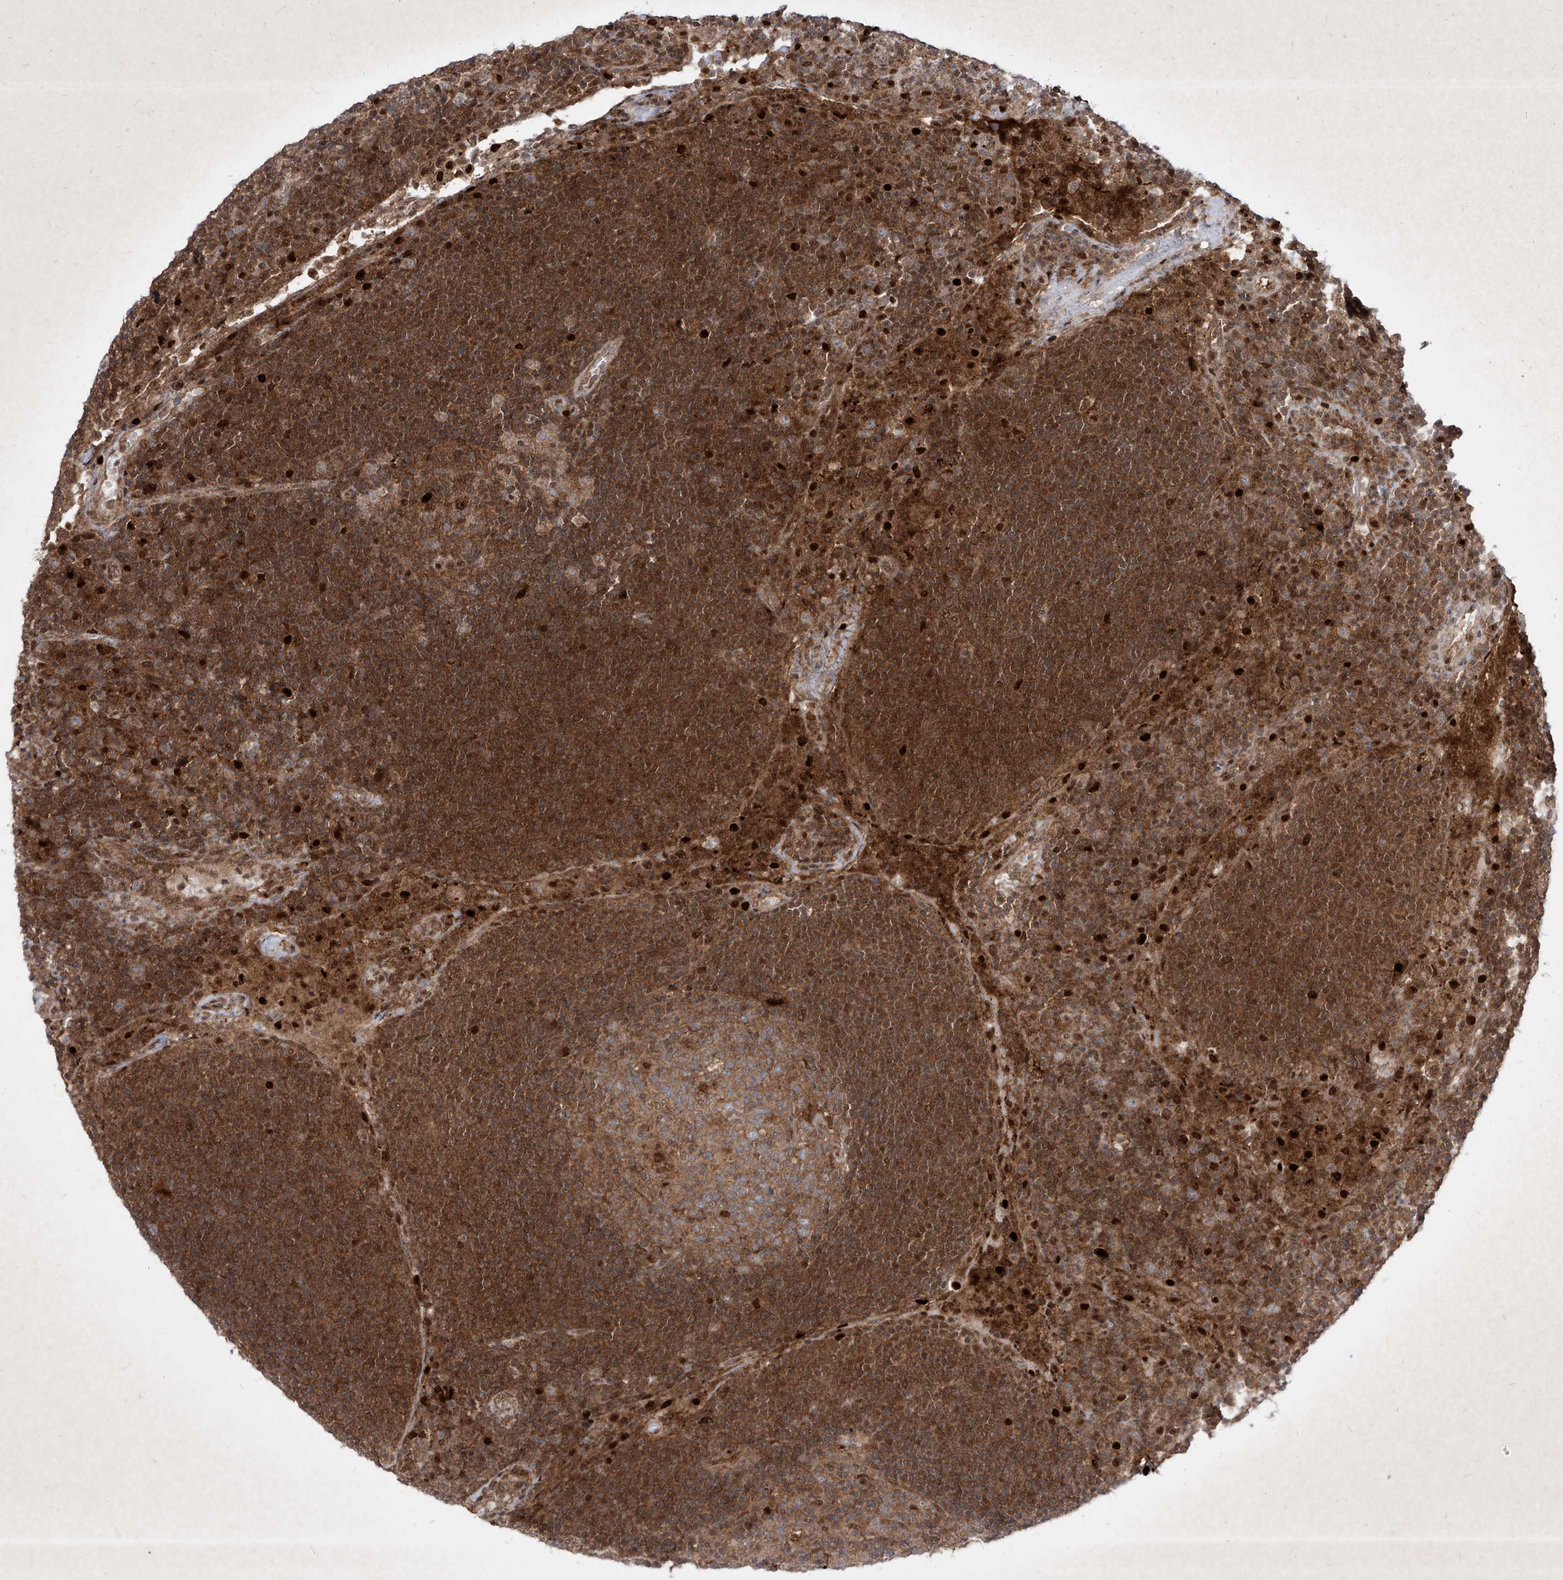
{"staining": {"intensity": "moderate", "quantity": "25%-75%", "location": "cytoplasmic/membranous,nuclear"}, "tissue": "lymph node", "cell_type": "Germinal center cells", "image_type": "normal", "snomed": [{"axis": "morphology", "description": "Normal tissue, NOS"}, {"axis": "topography", "description": "Lymph node"}], "caption": "IHC histopathology image of normal lymph node: lymph node stained using immunohistochemistry (IHC) exhibits medium levels of moderate protein expression localized specifically in the cytoplasmic/membranous,nuclear of germinal center cells, appearing as a cytoplasmic/membranous,nuclear brown color.", "gene": "PSMB10", "patient": {"sex": "female", "age": 53}}